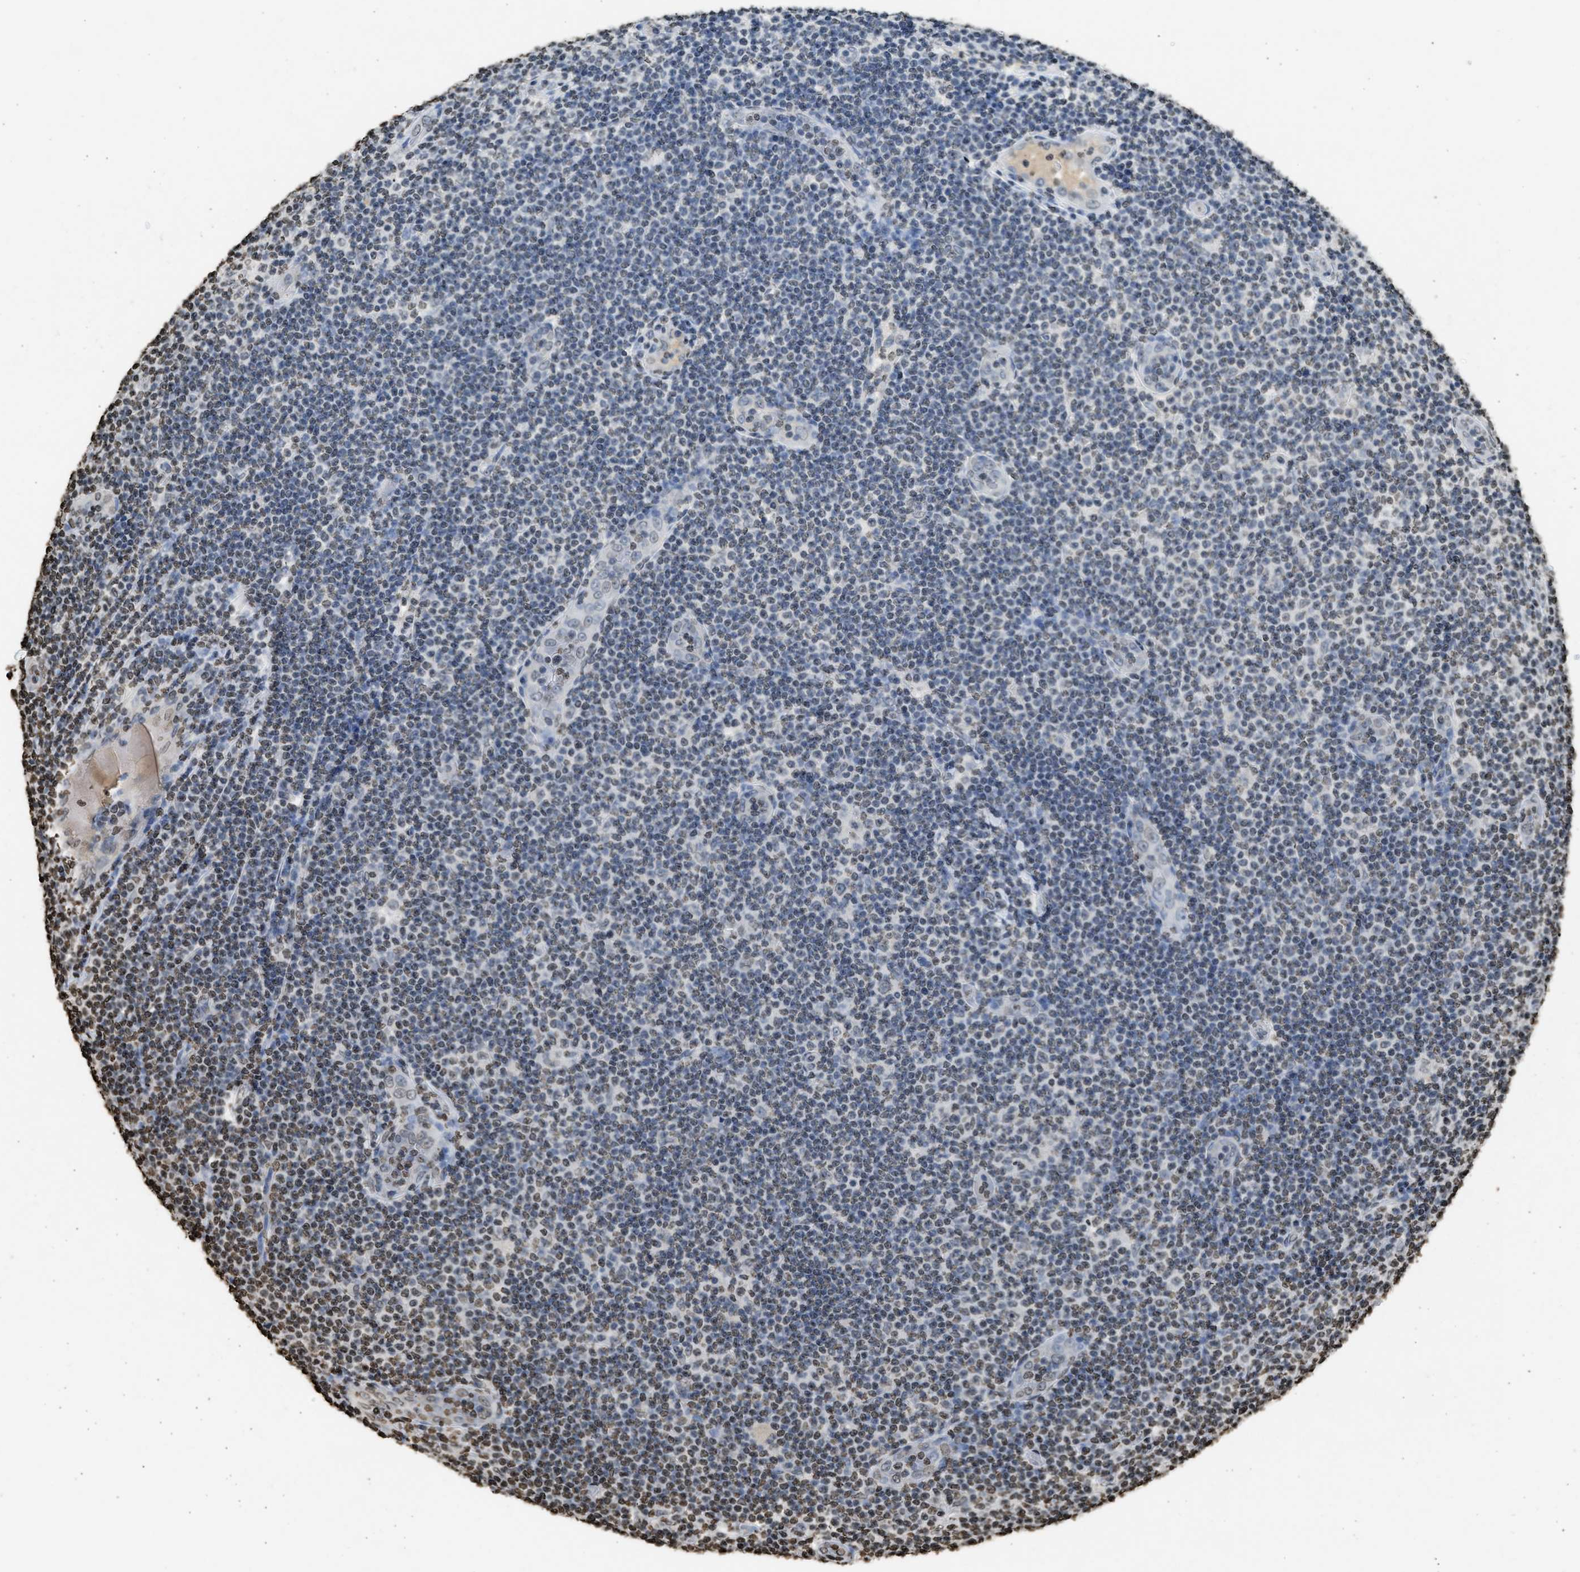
{"staining": {"intensity": "weak", "quantity": "25%-75%", "location": "nuclear"}, "tissue": "lymphoma", "cell_type": "Tumor cells", "image_type": "cancer", "snomed": [{"axis": "morphology", "description": "Malignant lymphoma, non-Hodgkin's type, Low grade"}, {"axis": "topography", "description": "Lymph node"}], "caption": "A high-resolution image shows immunohistochemistry staining of malignant lymphoma, non-Hodgkin's type (low-grade), which displays weak nuclear expression in approximately 25%-75% of tumor cells.", "gene": "RRAGC", "patient": {"sex": "male", "age": 83}}